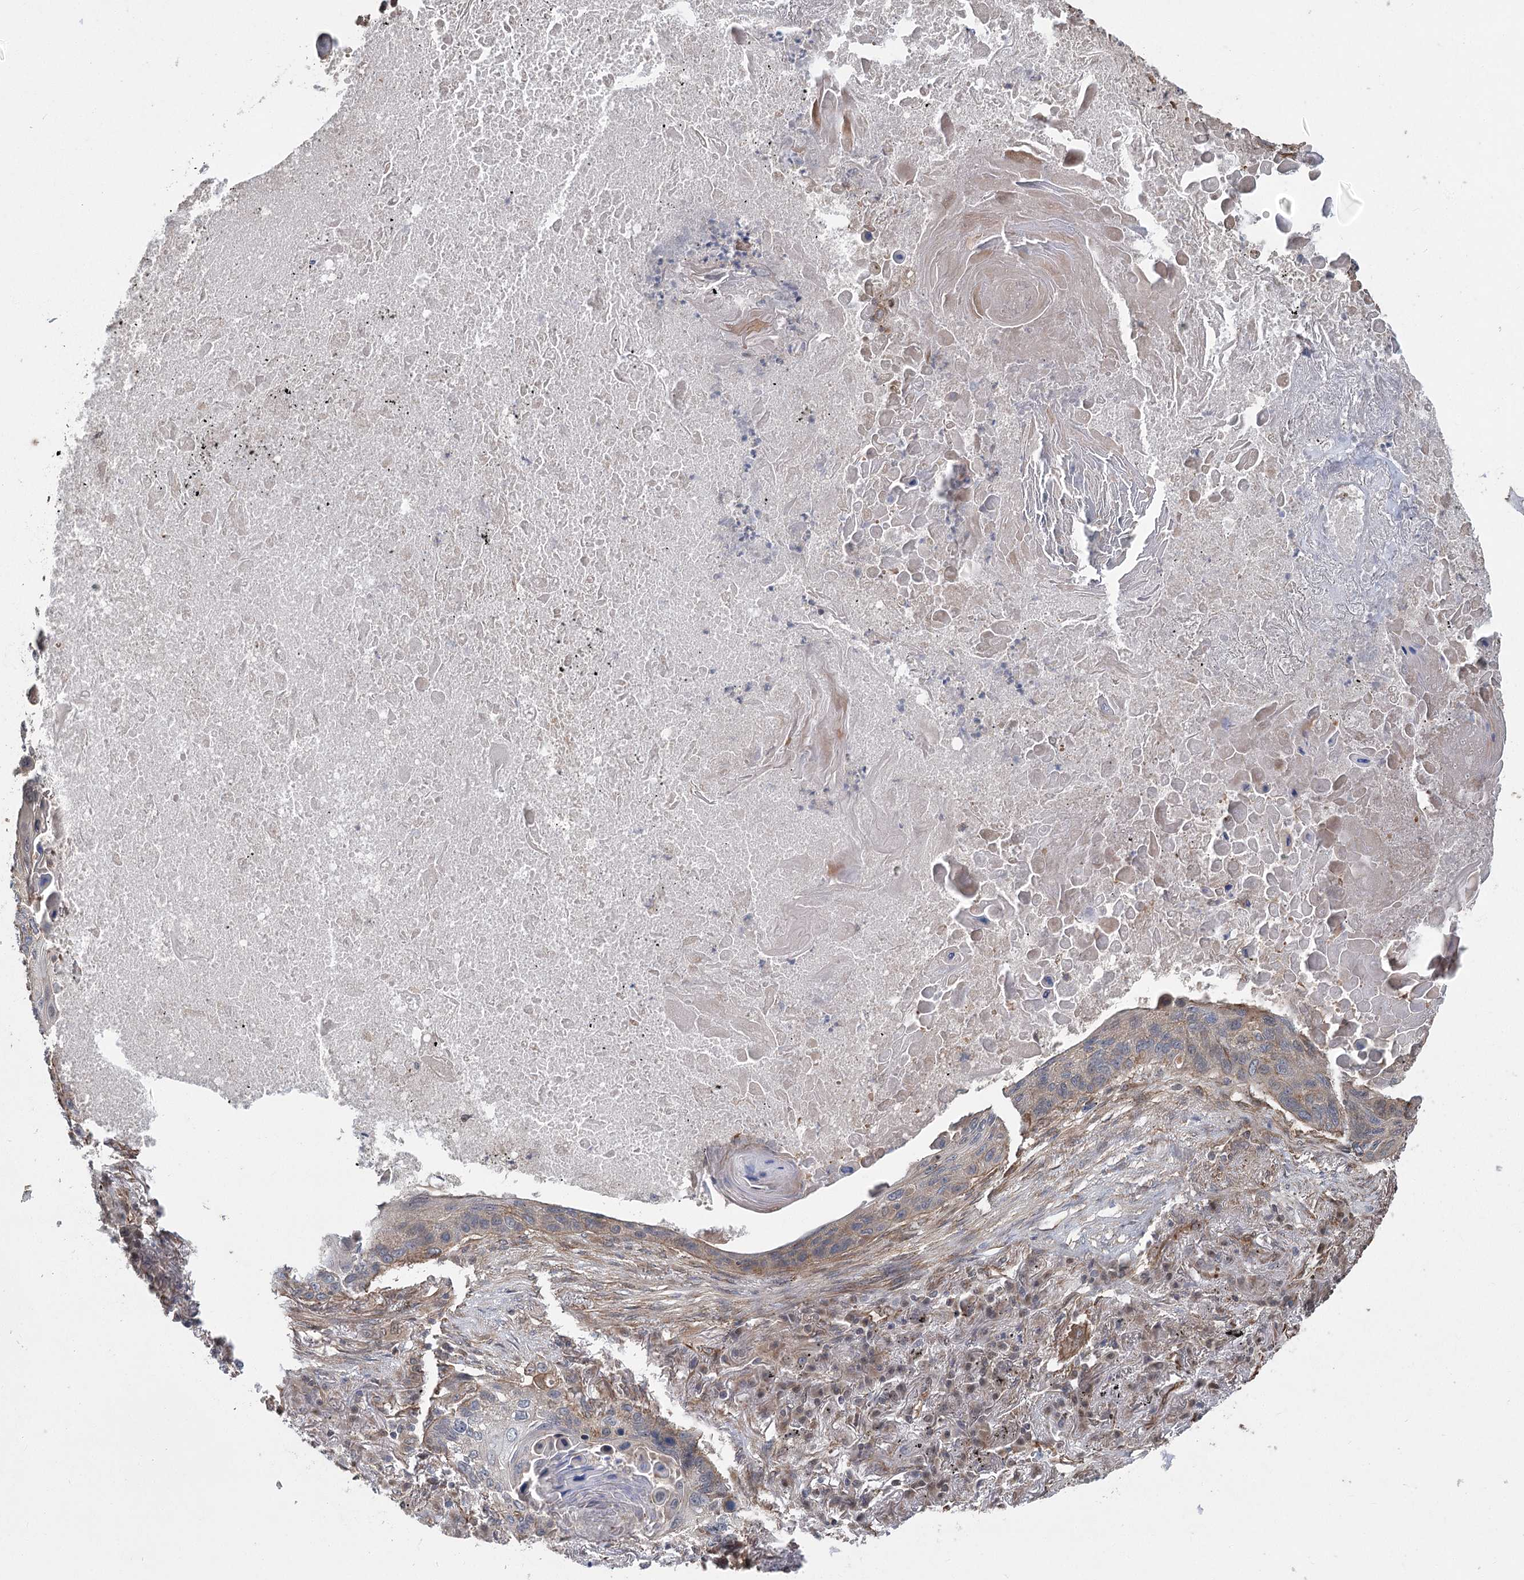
{"staining": {"intensity": "weak", "quantity": "<25%", "location": "cytoplasmic/membranous"}, "tissue": "lung cancer", "cell_type": "Tumor cells", "image_type": "cancer", "snomed": [{"axis": "morphology", "description": "Squamous cell carcinoma, NOS"}, {"axis": "topography", "description": "Lung"}], "caption": "Immunohistochemical staining of lung cancer displays no significant staining in tumor cells.", "gene": "RWDD4", "patient": {"sex": "female", "age": 63}}